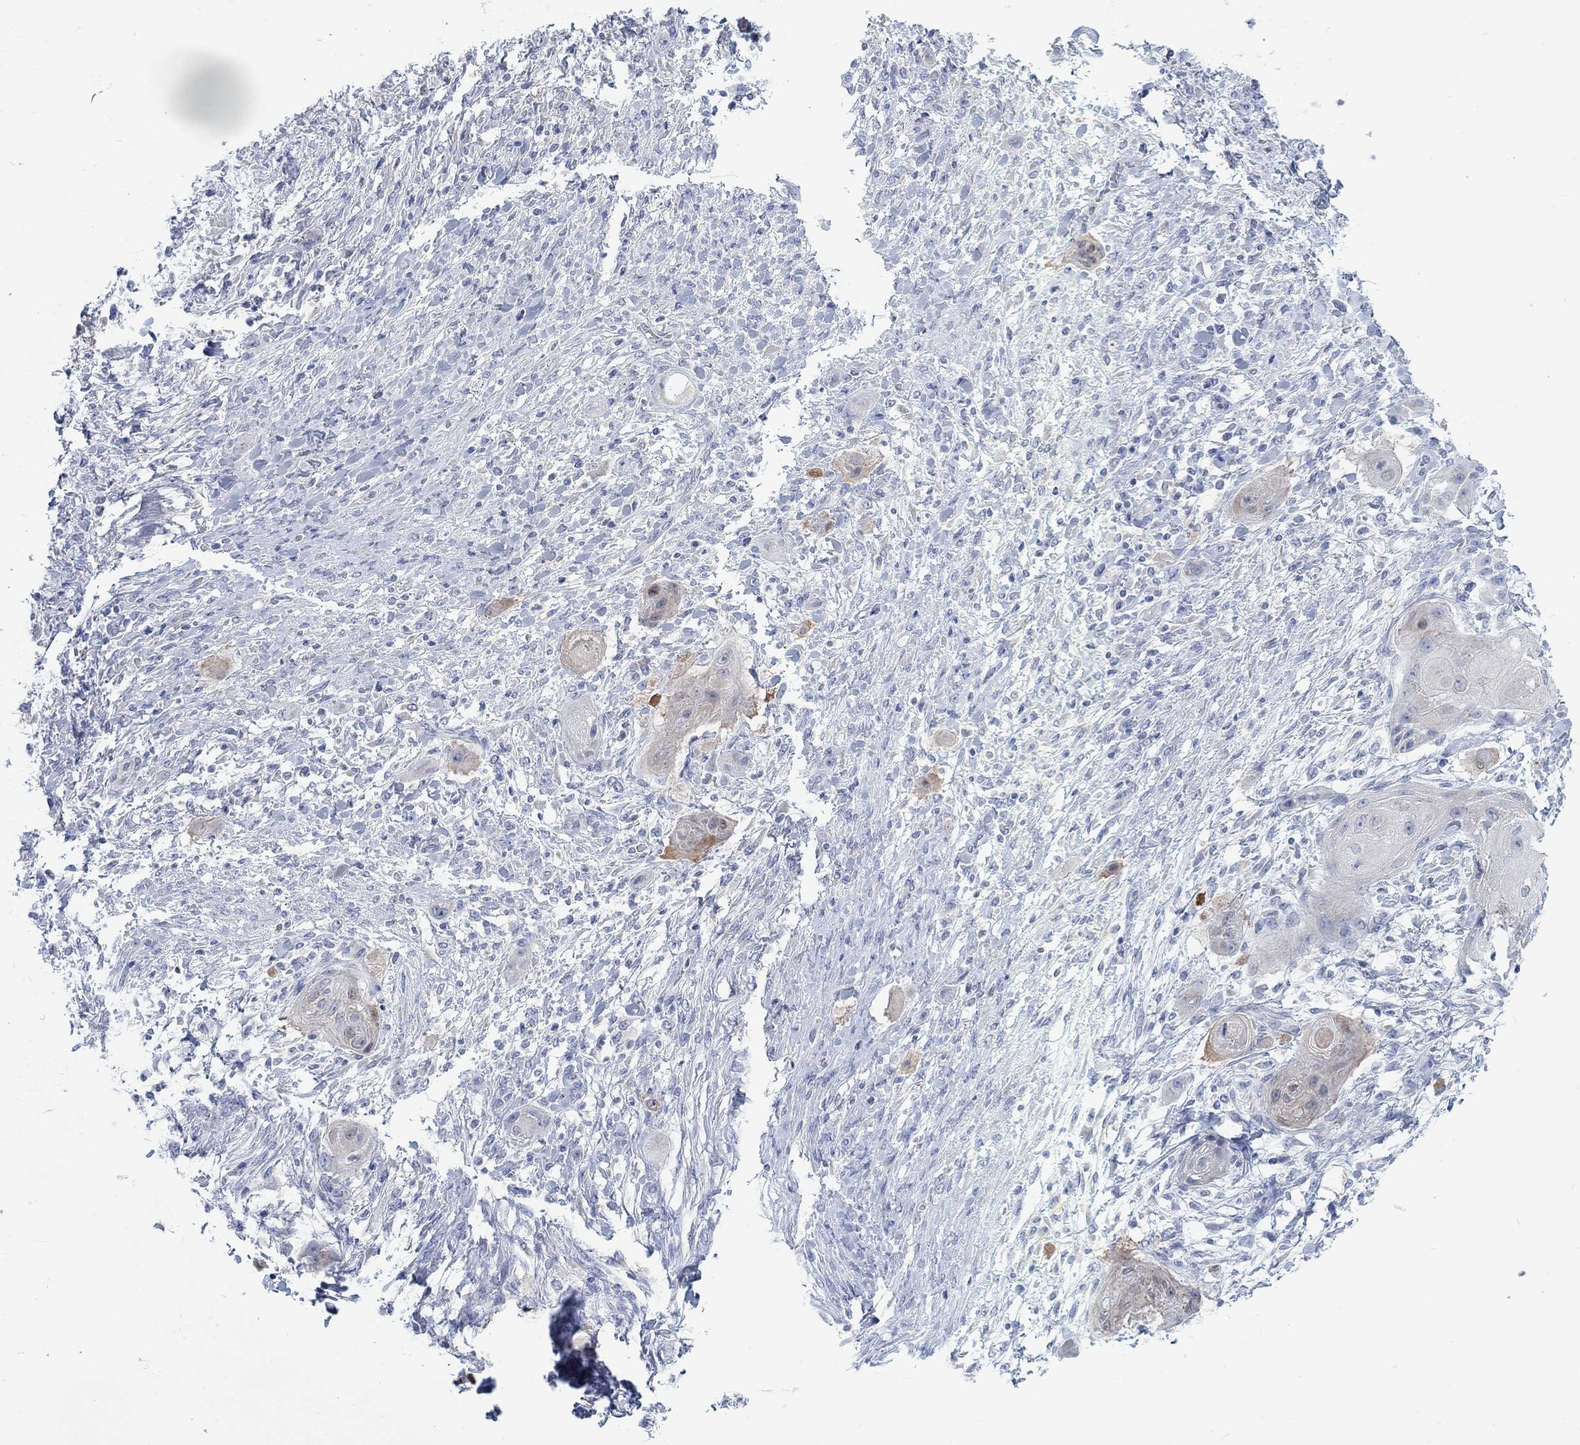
{"staining": {"intensity": "negative", "quantity": "none", "location": "none"}, "tissue": "skin cancer", "cell_type": "Tumor cells", "image_type": "cancer", "snomed": [{"axis": "morphology", "description": "Squamous cell carcinoma, NOS"}, {"axis": "topography", "description": "Skin"}], "caption": "Squamous cell carcinoma (skin) stained for a protein using immunohistochemistry displays no positivity tumor cells.", "gene": "TEKT4", "patient": {"sex": "male", "age": 62}}